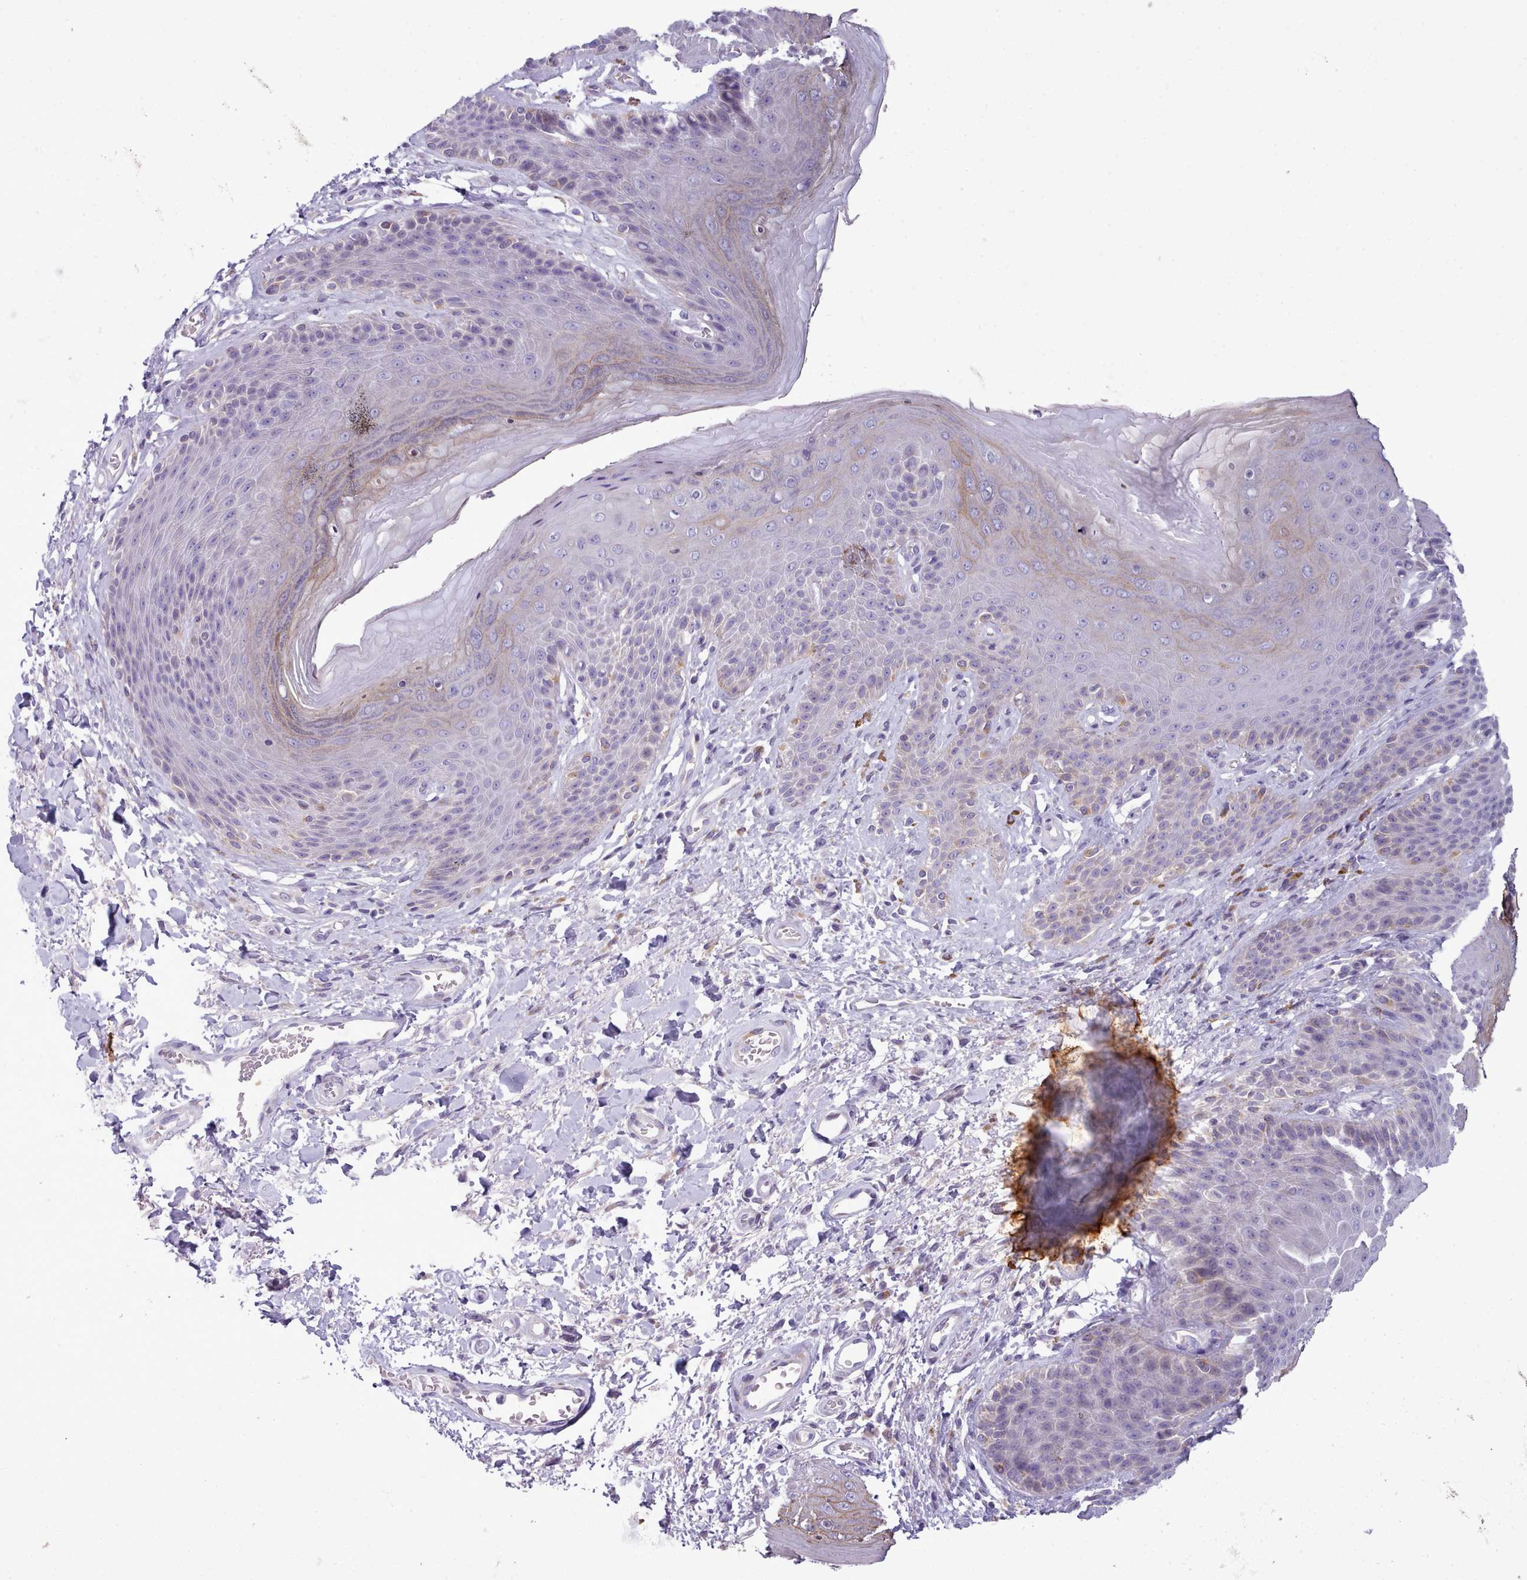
{"staining": {"intensity": "weak", "quantity": "<25%", "location": "cytoplasmic/membranous"}, "tissue": "skin", "cell_type": "Epidermal cells", "image_type": "normal", "snomed": [{"axis": "morphology", "description": "Normal tissue, NOS"}, {"axis": "topography", "description": "Anal"}], "caption": "DAB (3,3'-diaminobenzidine) immunohistochemical staining of benign skin shows no significant staining in epidermal cells.", "gene": "MYRFL", "patient": {"sex": "female", "age": 89}}